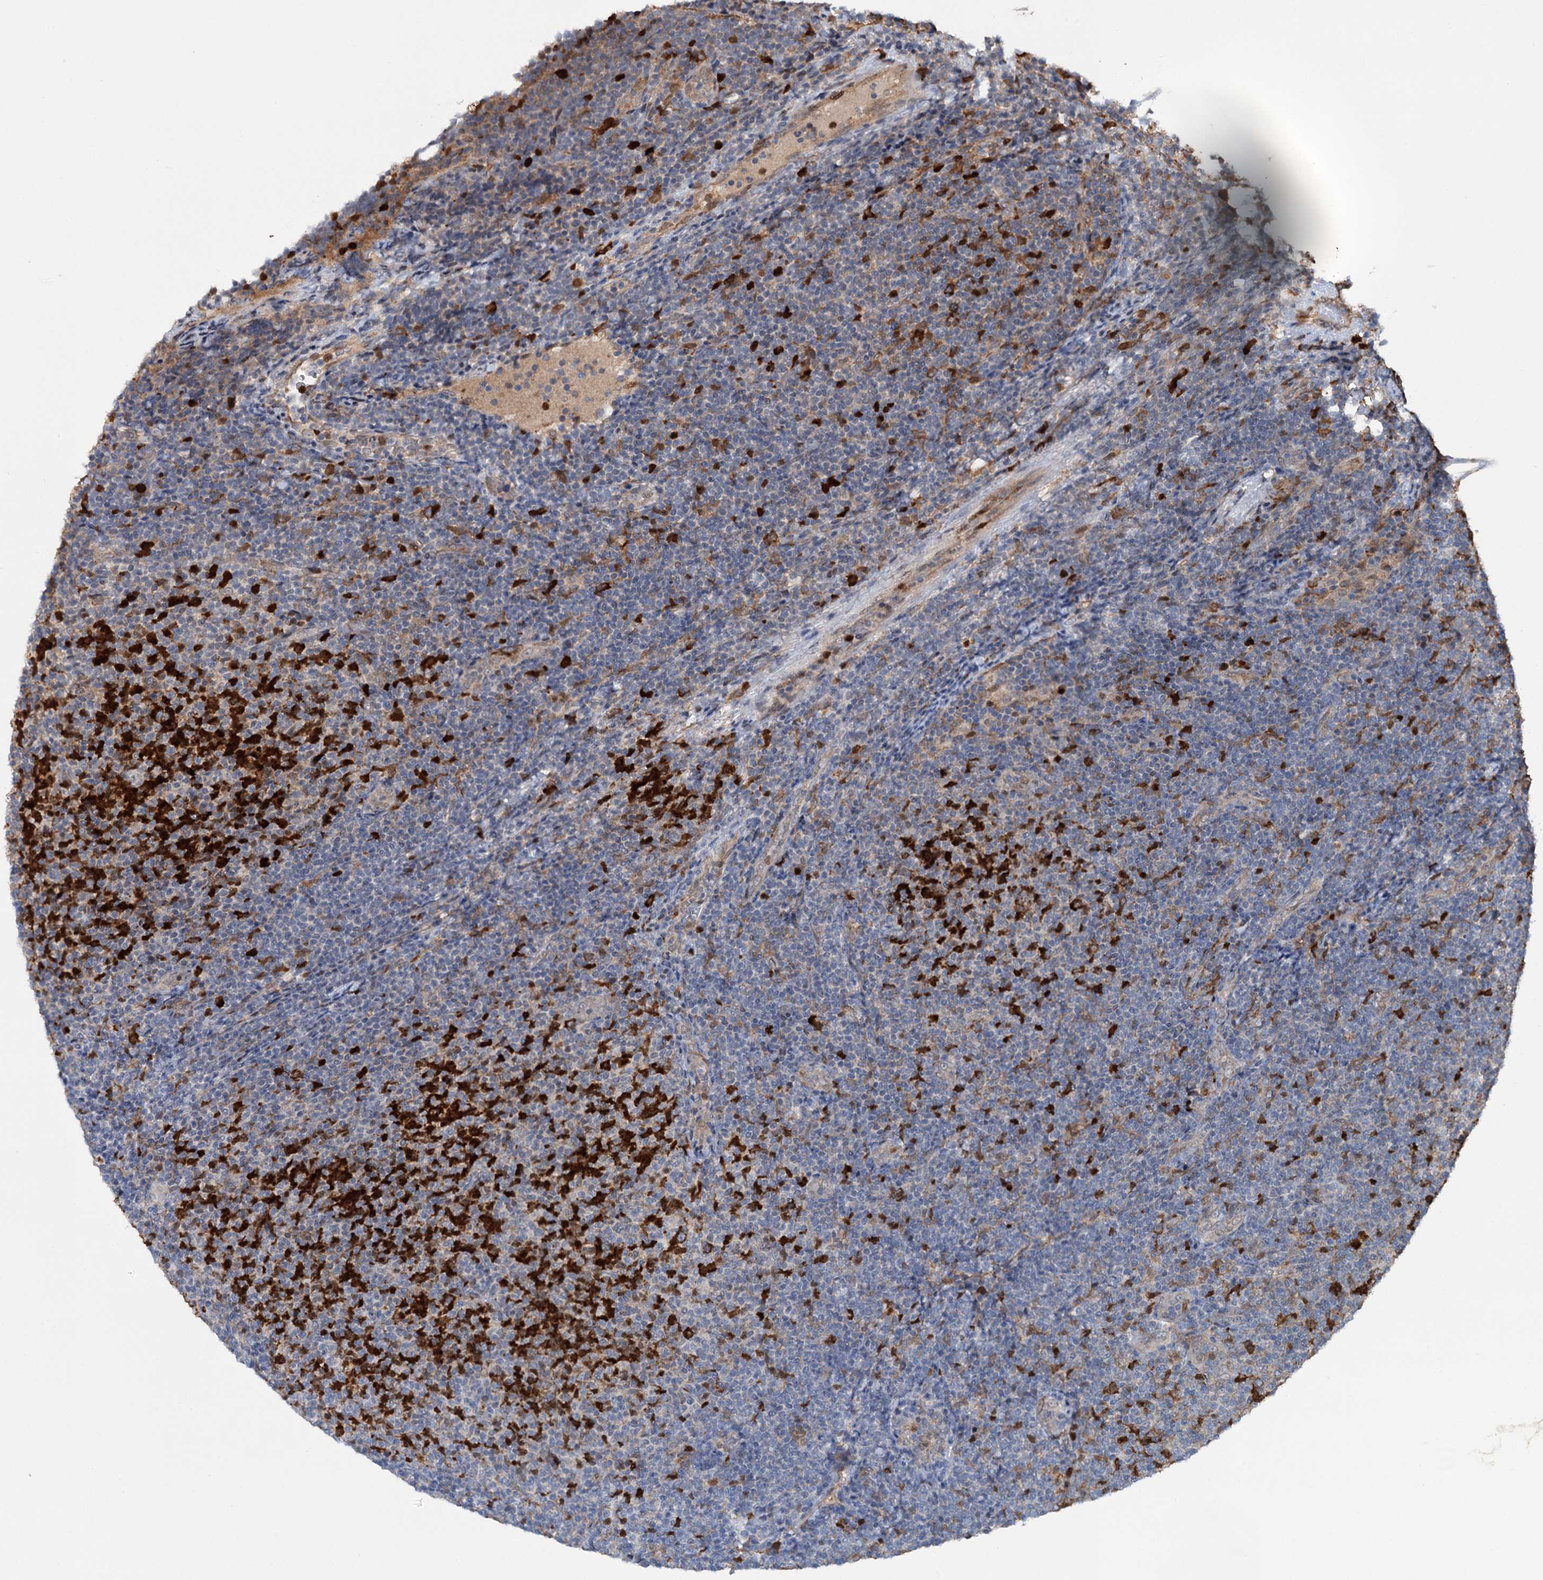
{"staining": {"intensity": "negative", "quantity": "none", "location": "none"}, "tissue": "lymphoma", "cell_type": "Tumor cells", "image_type": "cancer", "snomed": [{"axis": "morphology", "description": "Malignant lymphoma, non-Hodgkin's type, Low grade"}, {"axis": "topography", "description": "Lymph node"}], "caption": "The immunohistochemistry (IHC) photomicrograph has no significant expression in tumor cells of lymphoma tissue. (DAB immunohistochemistry, high magnification).", "gene": "NCAPD2", "patient": {"sex": "male", "age": 66}}